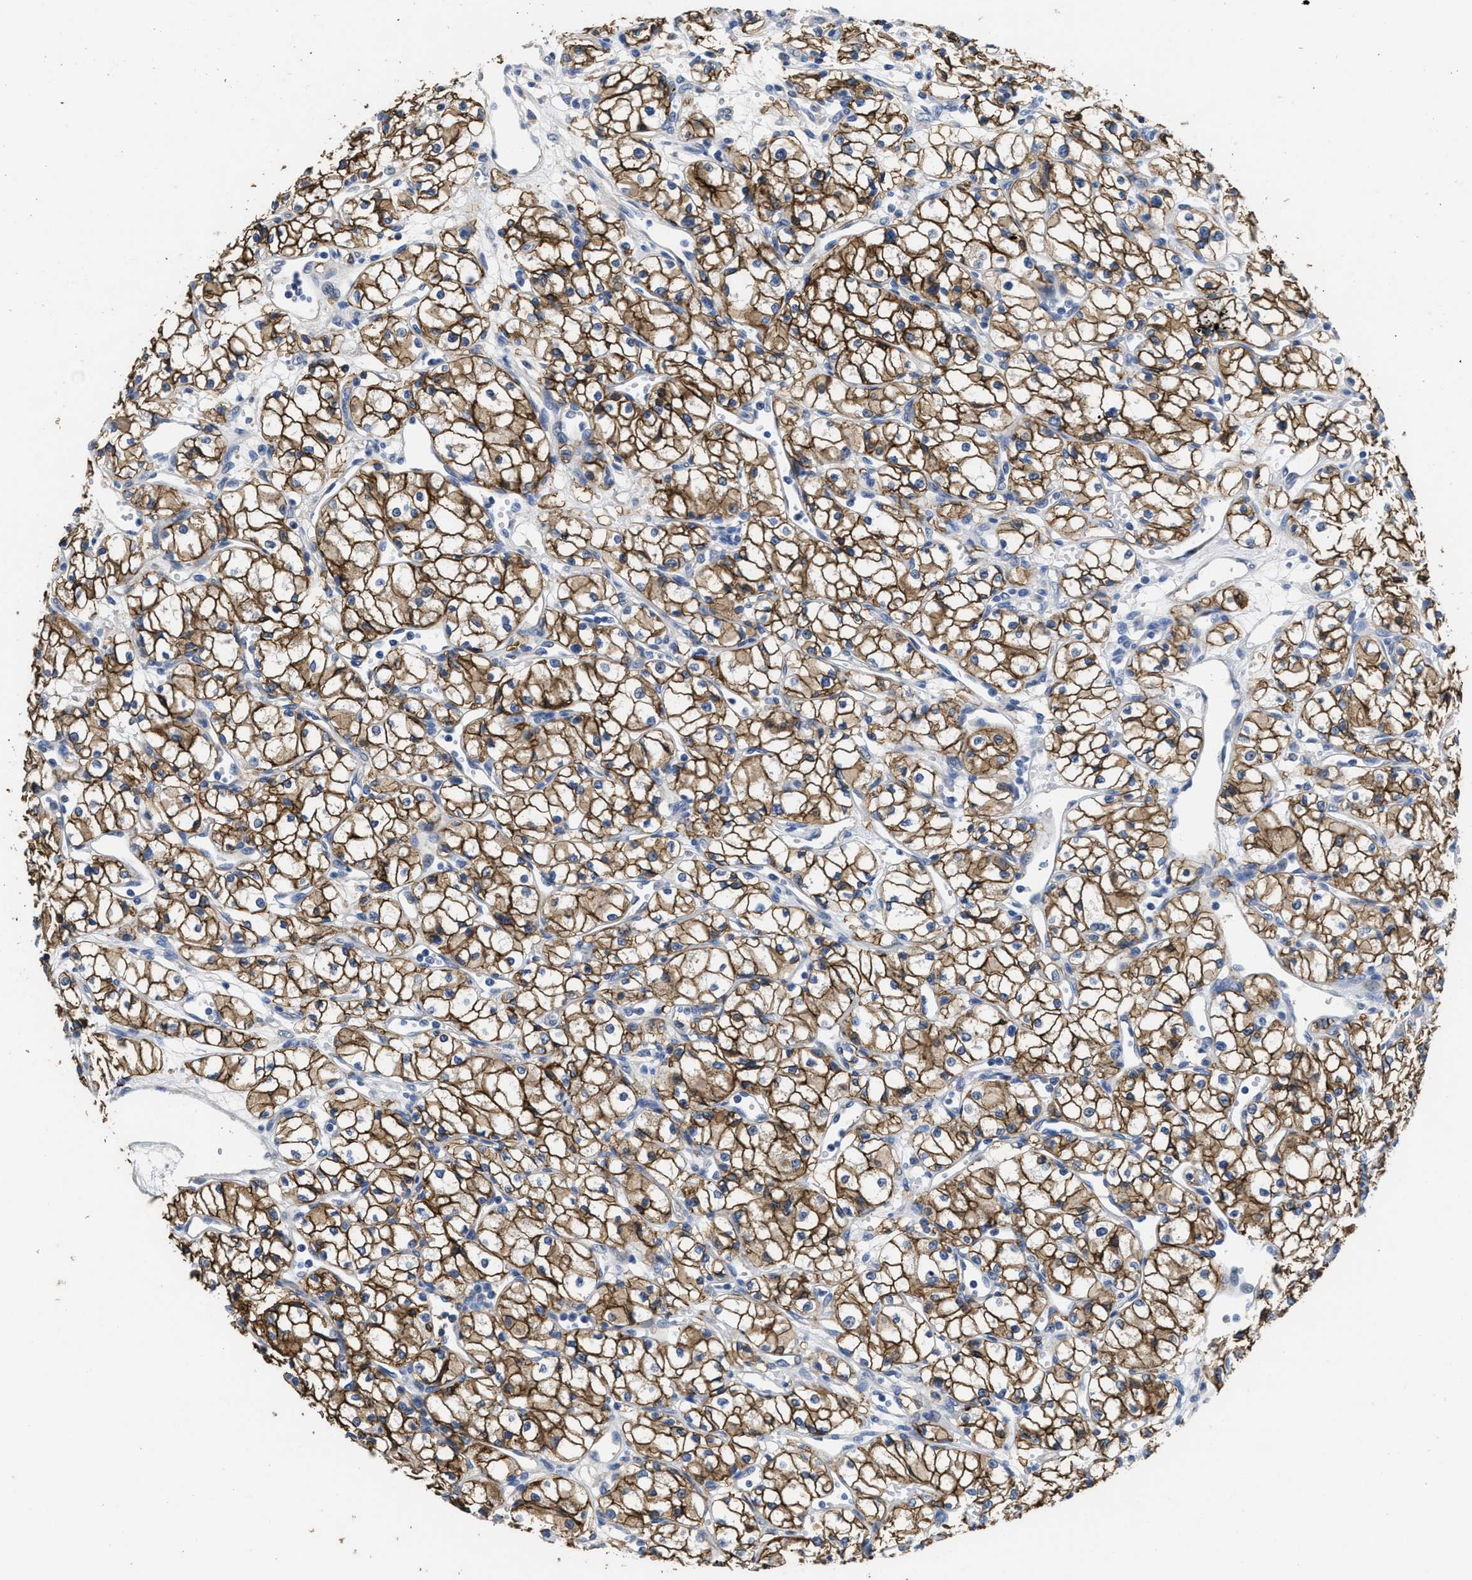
{"staining": {"intensity": "strong", "quantity": ">75%", "location": "cytoplasmic/membranous"}, "tissue": "renal cancer", "cell_type": "Tumor cells", "image_type": "cancer", "snomed": [{"axis": "morphology", "description": "Normal tissue, NOS"}, {"axis": "morphology", "description": "Adenocarcinoma, NOS"}, {"axis": "topography", "description": "Kidney"}], "caption": "Protein expression analysis of renal adenocarcinoma shows strong cytoplasmic/membranous positivity in approximately >75% of tumor cells.", "gene": "CA9", "patient": {"sex": "male", "age": 59}}